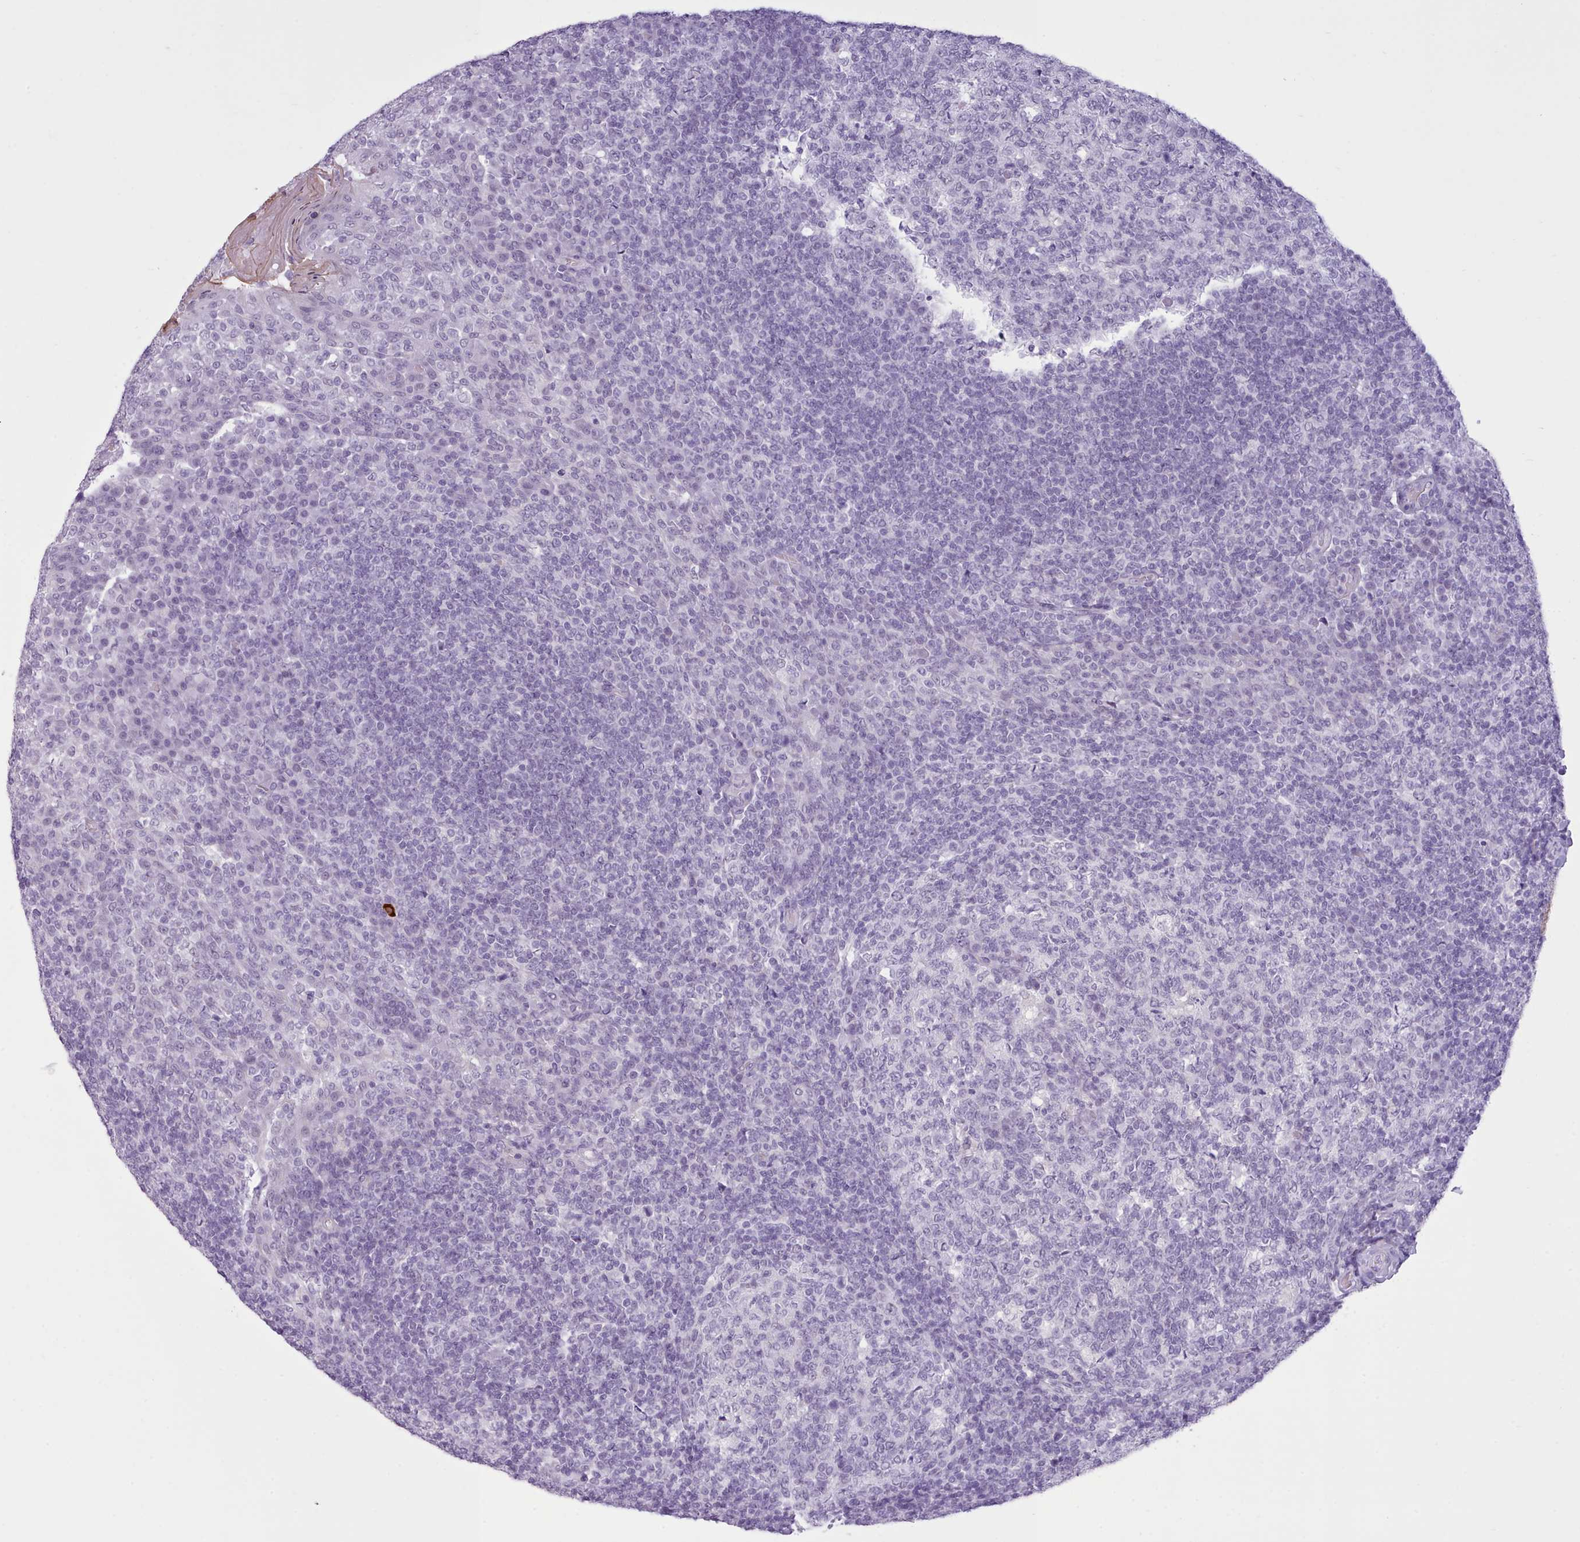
{"staining": {"intensity": "negative", "quantity": "none", "location": "none"}, "tissue": "tonsil", "cell_type": "Germinal center cells", "image_type": "normal", "snomed": [{"axis": "morphology", "description": "Normal tissue, NOS"}, {"axis": "topography", "description": "Tonsil"}], "caption": "Immunohistochemical staining of unremarkable human tonsil displays no significant positivity in germinal center cells.", "gene": "FBXO48", "patient": {"sex": "female", "age": 19}}